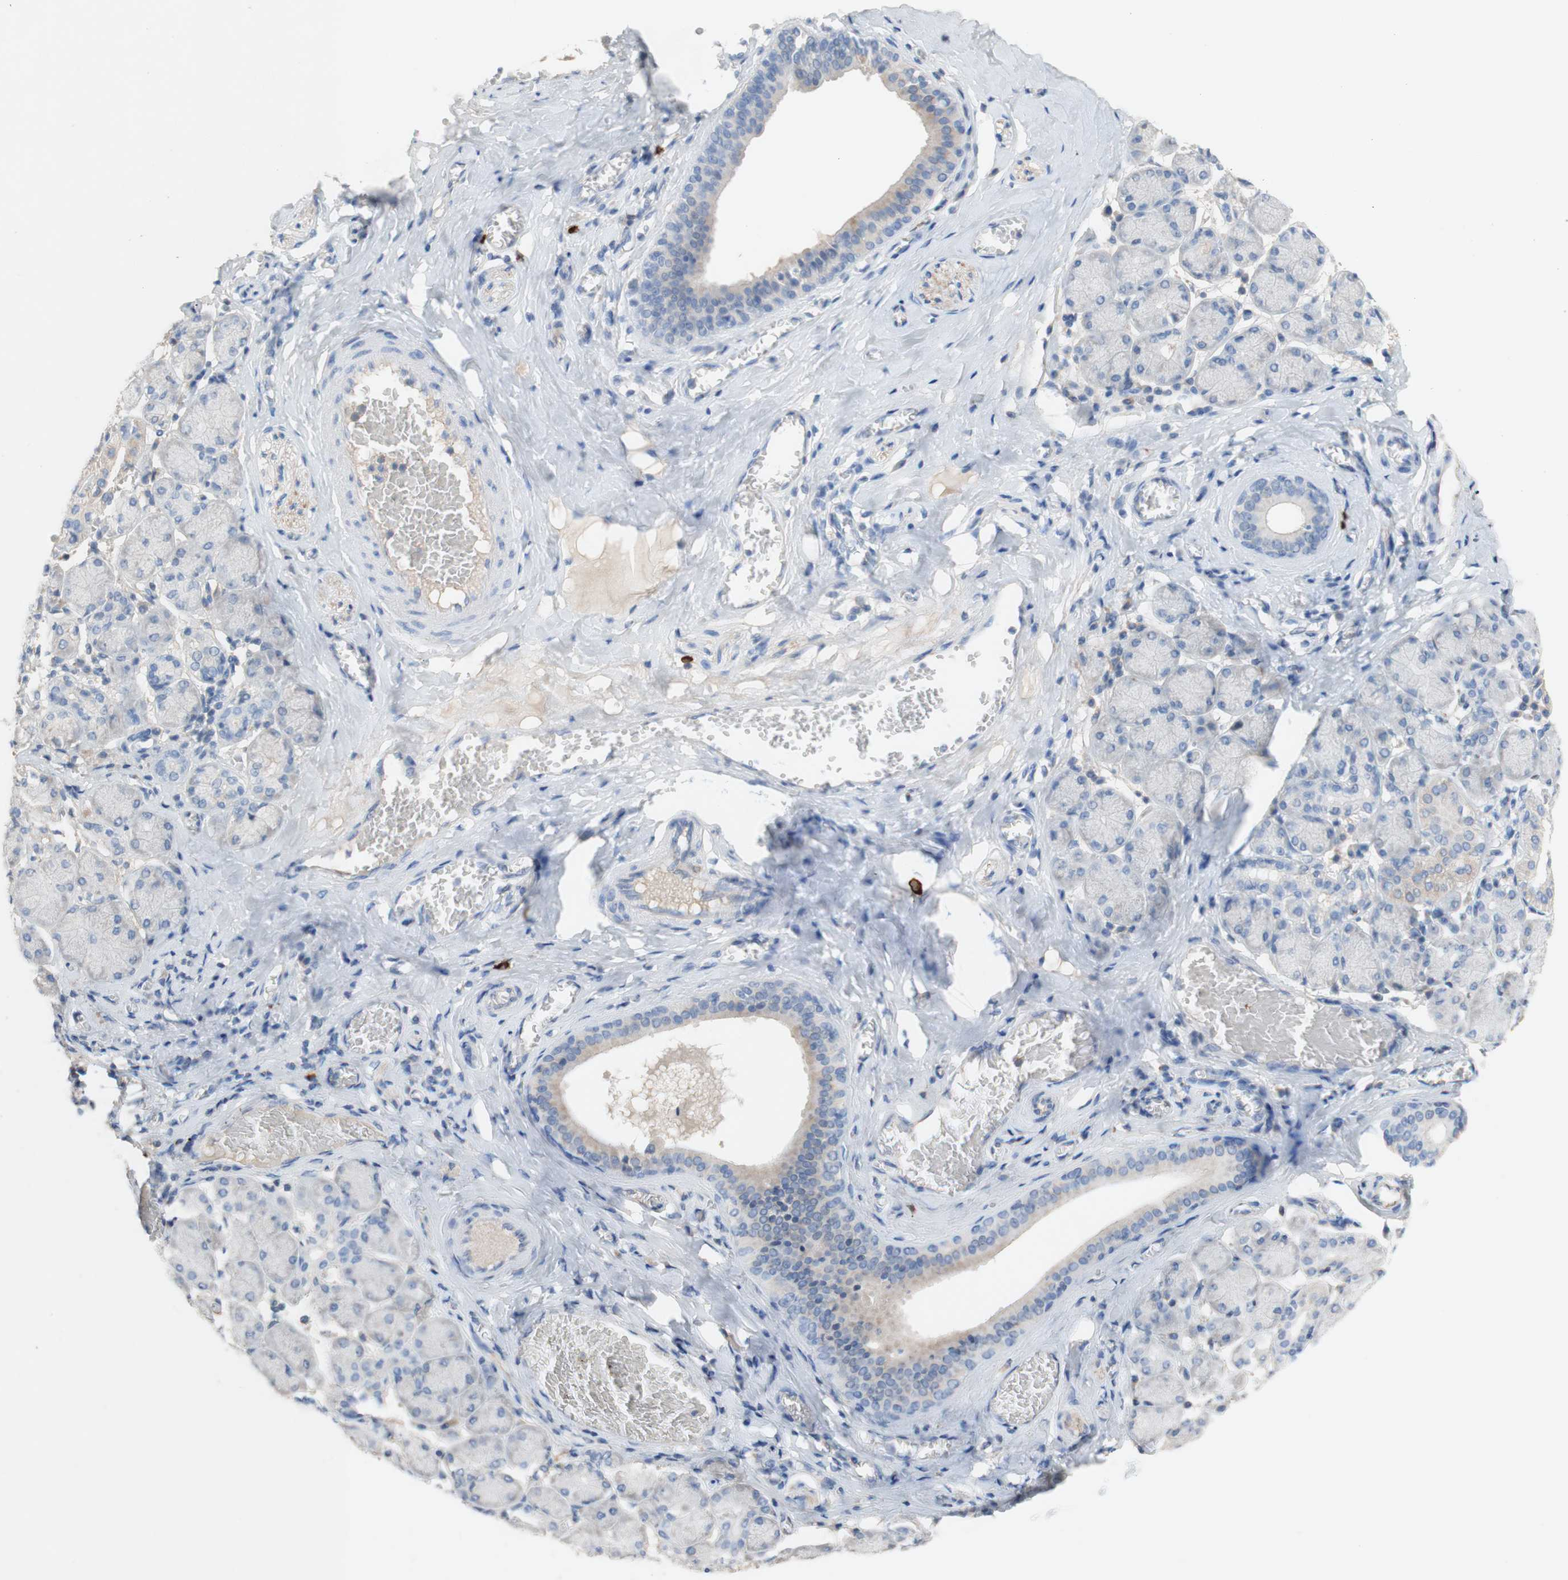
{"staining": {"intensity": "weak", "quantity": "<25%", "location": "cytoplasmic/membranous"}, "tissue": "salivary gland", "cell_type": "Glandular cells", "image_type": "normal", "snomed": [{"axis": "morphology", "description": "Normal tissue, NOS"}, {"axis": "topography", "description": "Salivary gland"}], "caption": "Immunohistochemical staining of benign human salivary gland demonstrates no significant staining in glandular cells.", "gene": "PACSIN1", "patient": {"sex": "female", "age": 24}}